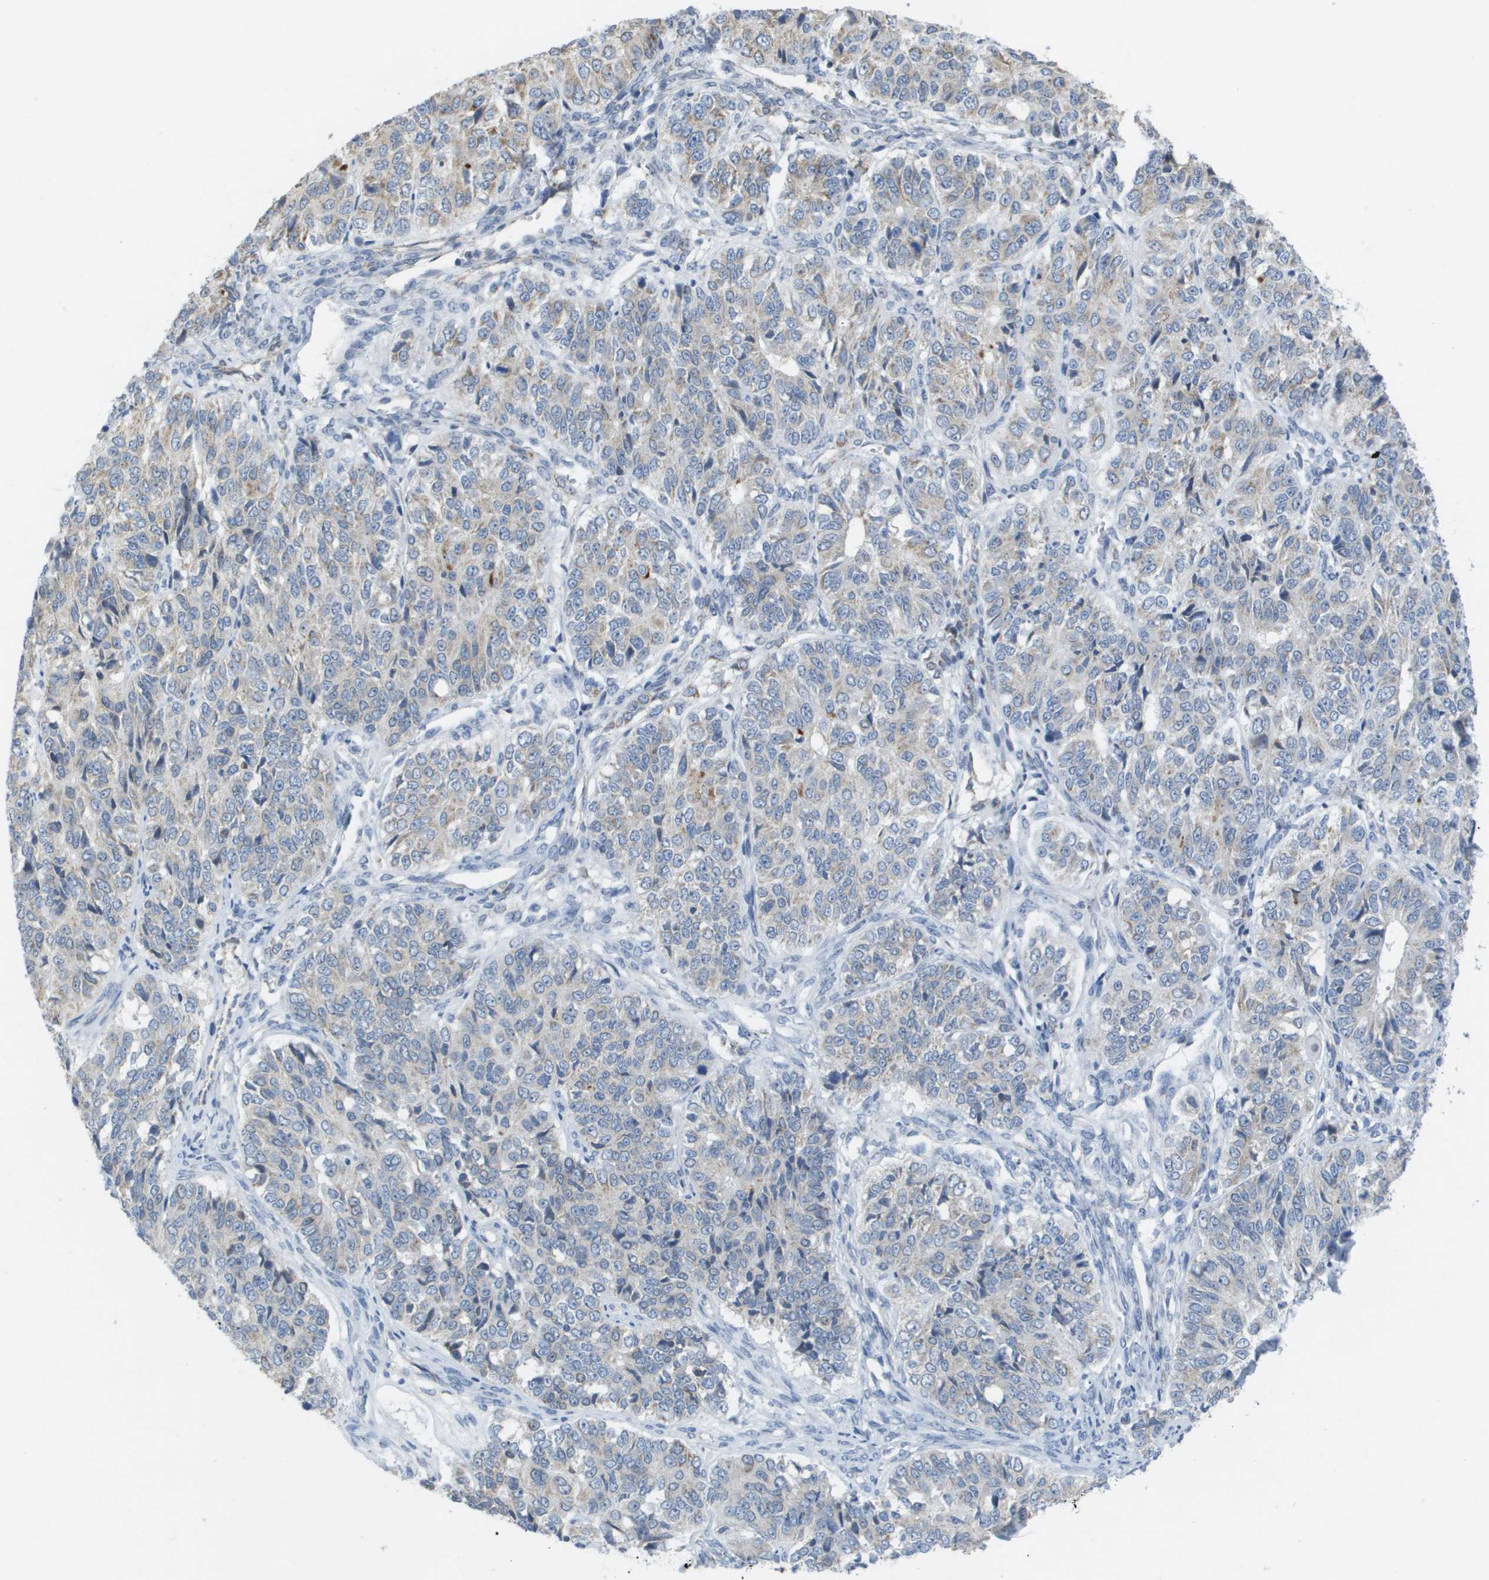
{"staining": {"intensity": "weak", "quantity": "<25%", "location": "cytoplasmic/membranous"}, "tissue": "ovarian cancer", "cell_type": "Tumor cells", "image_type": "cancer", "snomed": [{"axis": "morphology", "description": "Carcinoma, endometroid"}, {"axis": "topography", "description": "Ovary"}], "caption": "Immunohistochemistry (IHC) of human endometroid carcinoma (ovarian) demonstrates no positivity in tumor cells.", "gene": "TMEM223", "patient": {"sex": "female", "age": 51}}